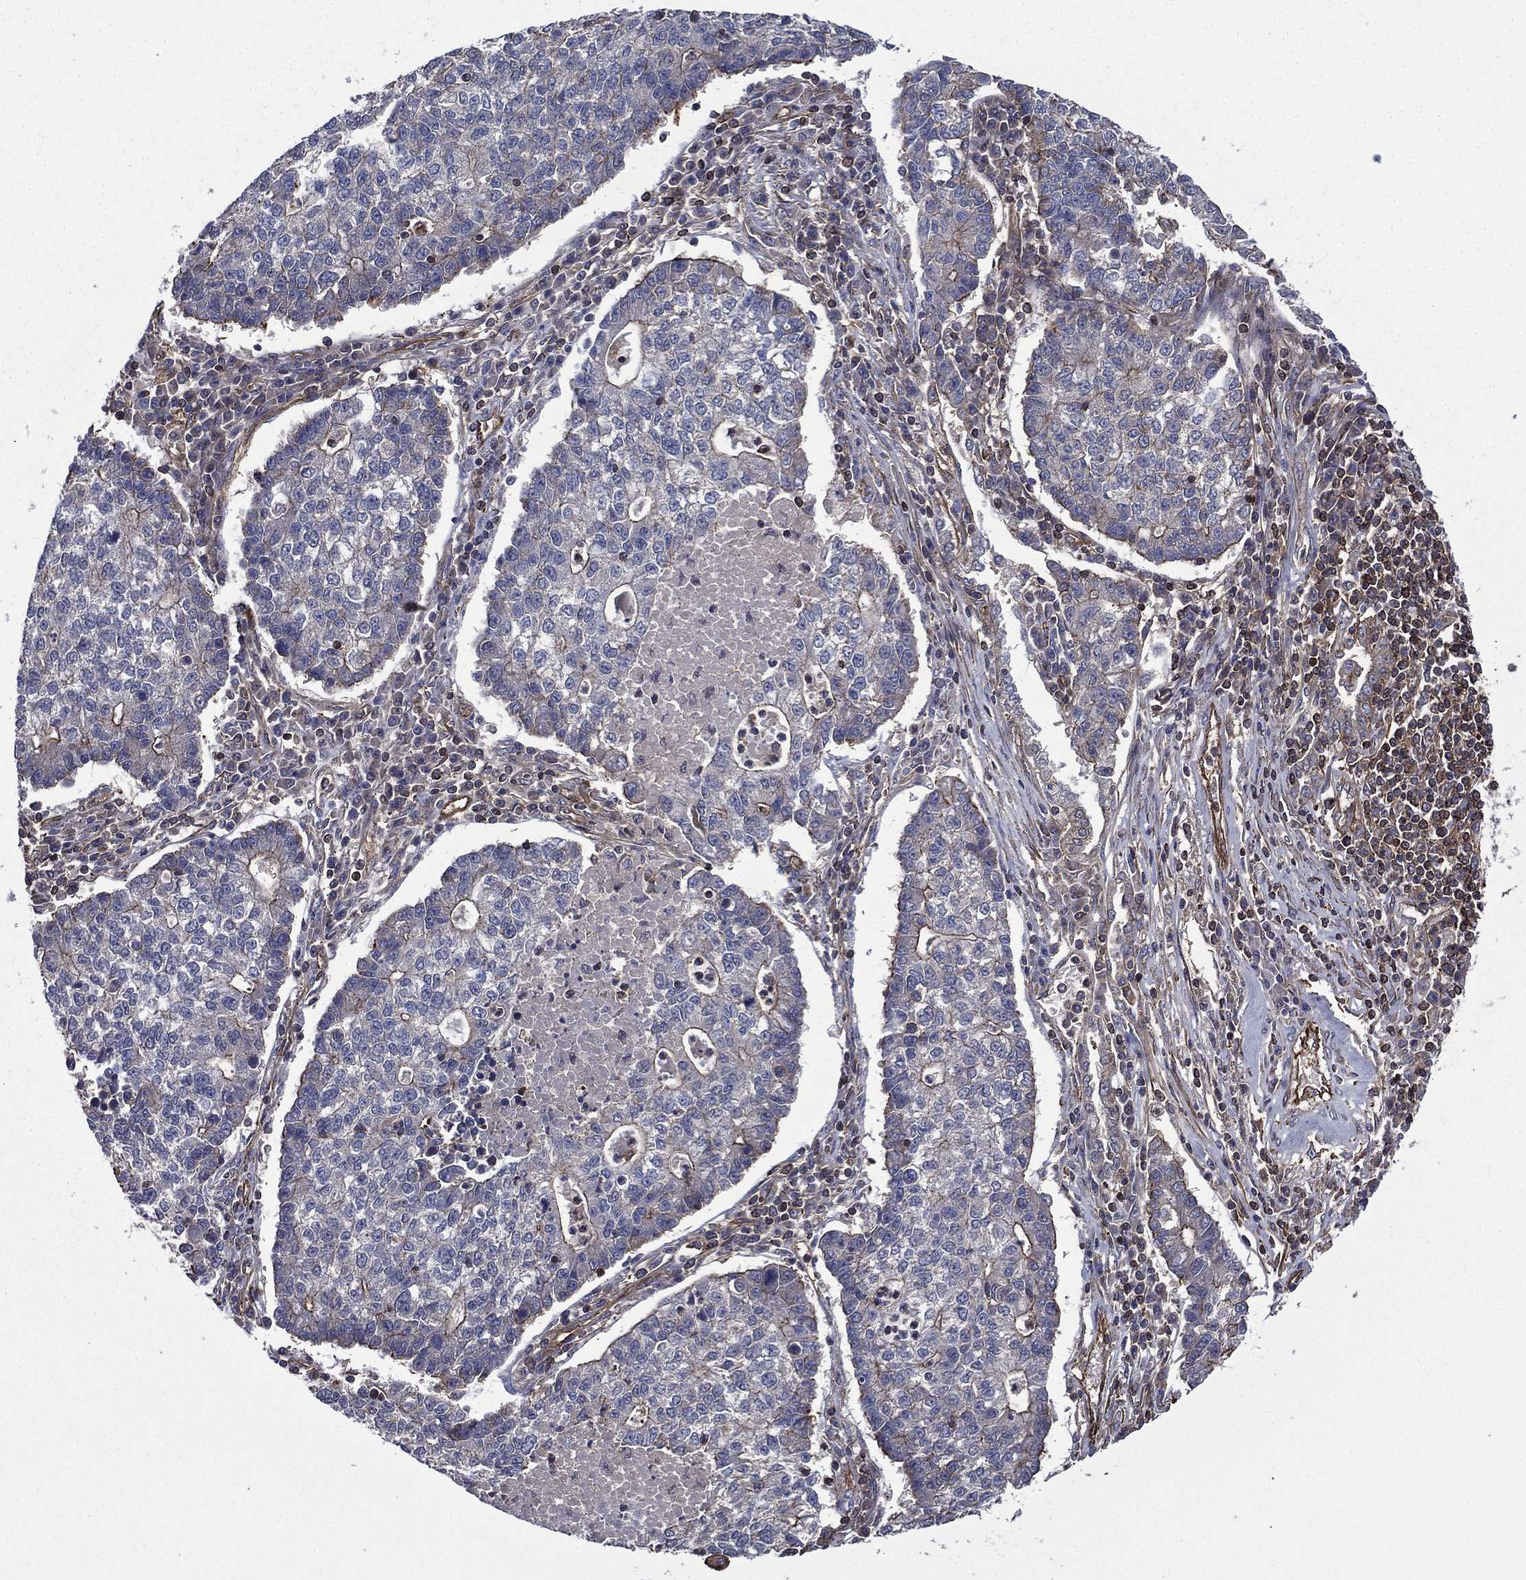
{"staining": {"intensity": "moderate", "quantity": "<25%", "location": "cytoplasmic/membranous"}, "tissue": "lung cancer", "cell_type": "Tumor cells", "image_type": "cancer", "snomed": [{"axis": "morphology", "description": "Adenocarcinoma, NOS"}, {"axis": "topography", "description": "Lung"}], "caption": "A photomicrograph of lung cancer stained for a protein shows moderate cytoplasmic/membranous brown staining in tumor cells. The staining was performed using DAB to visualize the protein expression in brown, while the nuclei were stained in blue with hematoxylin (Magnification: 20x).", "gene": "PLPP3", "patient": {"sex": "male", "age": 57}}